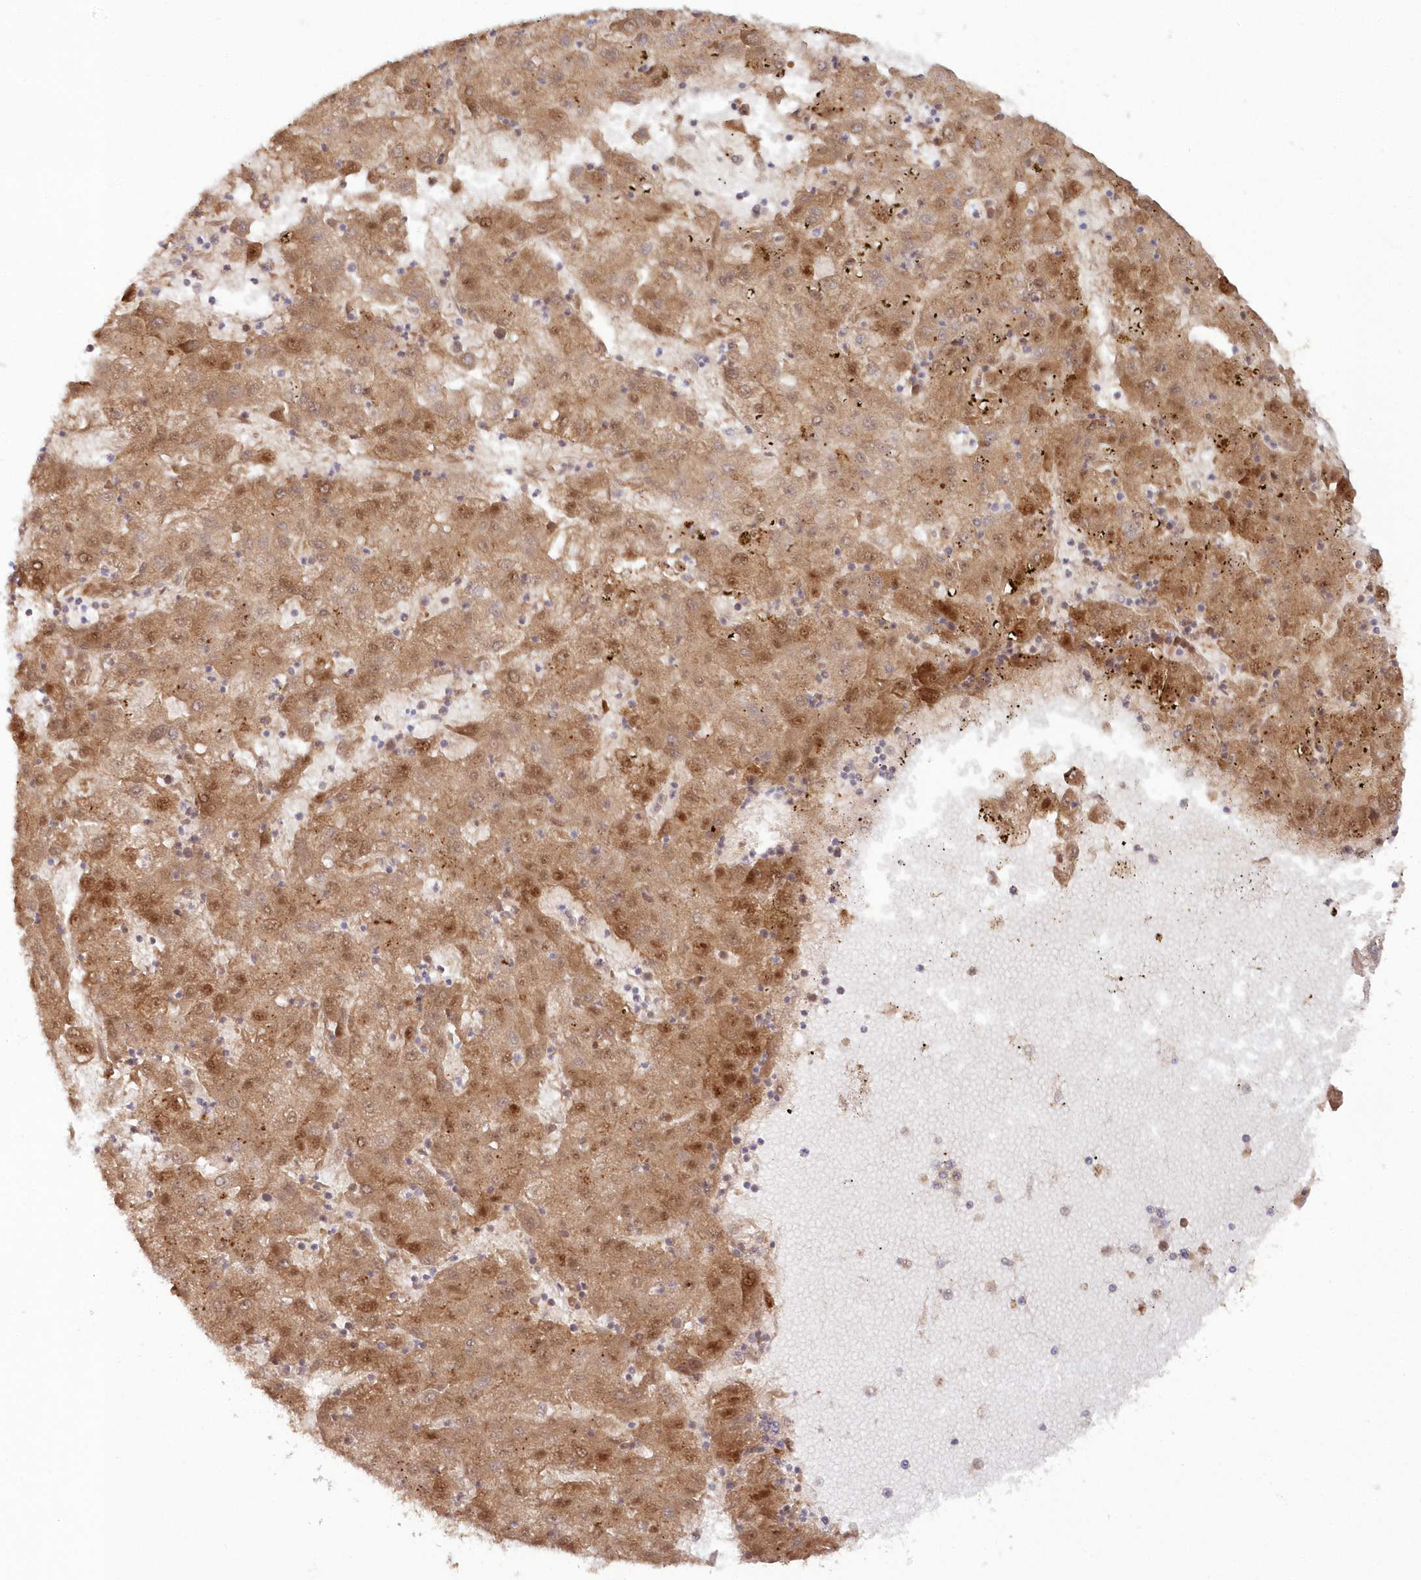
{"staining": {"intensity": "moderate", "quantity": ">75%", "location": "cytoplasmic/membranous,nuclear"}, "tissue": "liver cancer", "cell_type": "Tumor cells", "image_type": "cancer", "snomed": [{"axis": "morphology", "description": "Carcinoma, Hepatocellular, NOS"}, {"axis": "topography", "description": "Liver"}], "caption": "Immunohistochemistry (IHC) image of neoplastic tissue: liver hepatocellular carcinoma stained using immunohistochemistry (IHC) shows medium levels of moderate protein expression localized specifically in the cytoplasmic/membranous and nuclear of tumor cells, appearing as a cytoplasmic/membranous and nuclear brown color.", "gene": "GBE1", "patient": {"sex": "male", "age": 72}}